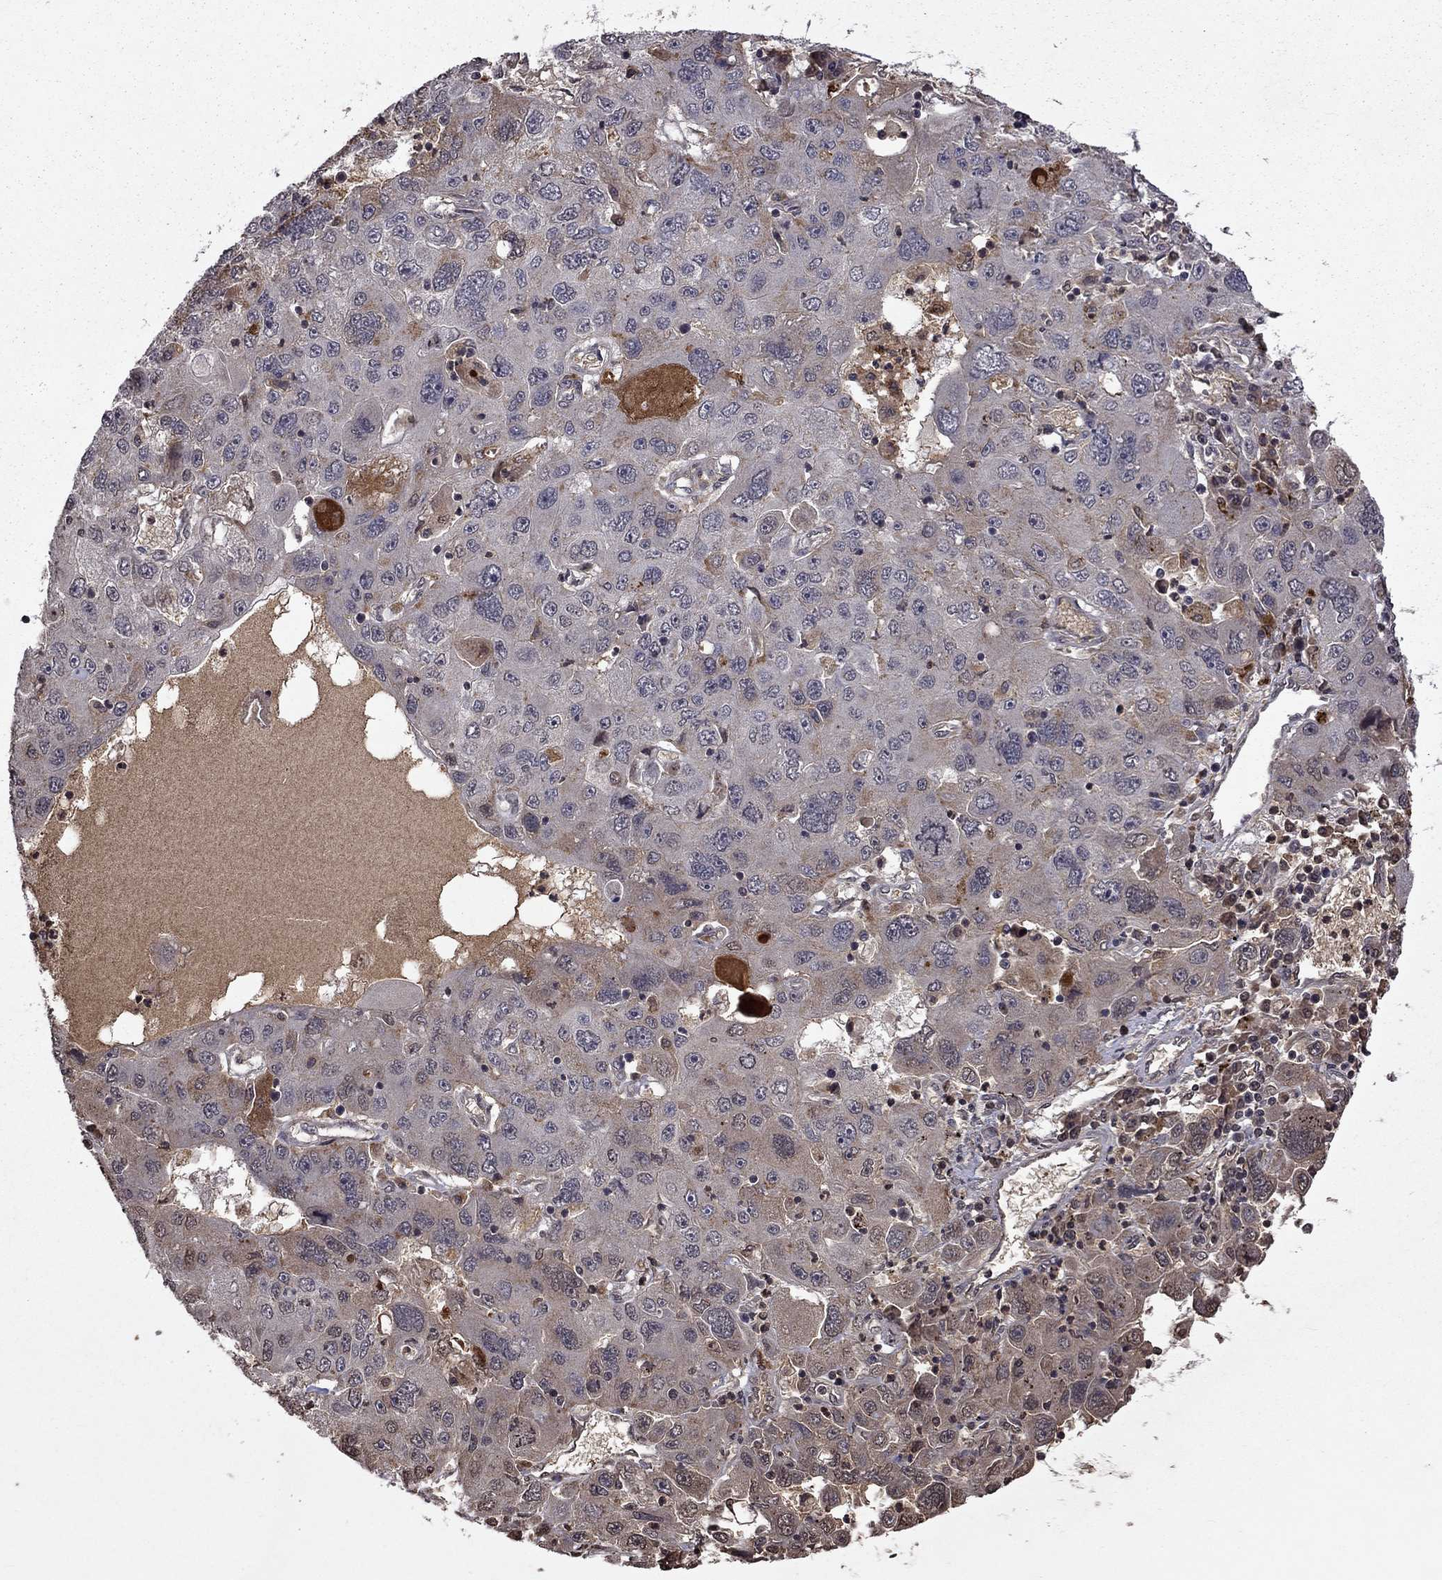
{"staining": {"intensity": "weak", "quantity": "<25%", "location": "cytoplasmic/membranous"}, "tissue": "stomach cancer", "cell_type": "Tumor cells", "image_type": "cancer", "snomed": [{"axis": "morphology", "description": "Adenocarcinoma, NOS"}, {"axis": "topography", "description": "Stomach"}], "caption": "The photomicrograph demonstrates no significant expression in tumor cells of stomach adenocarcinoma.", "gene": "NLGN1", "patient": {"sex": "male", "age": 56}}